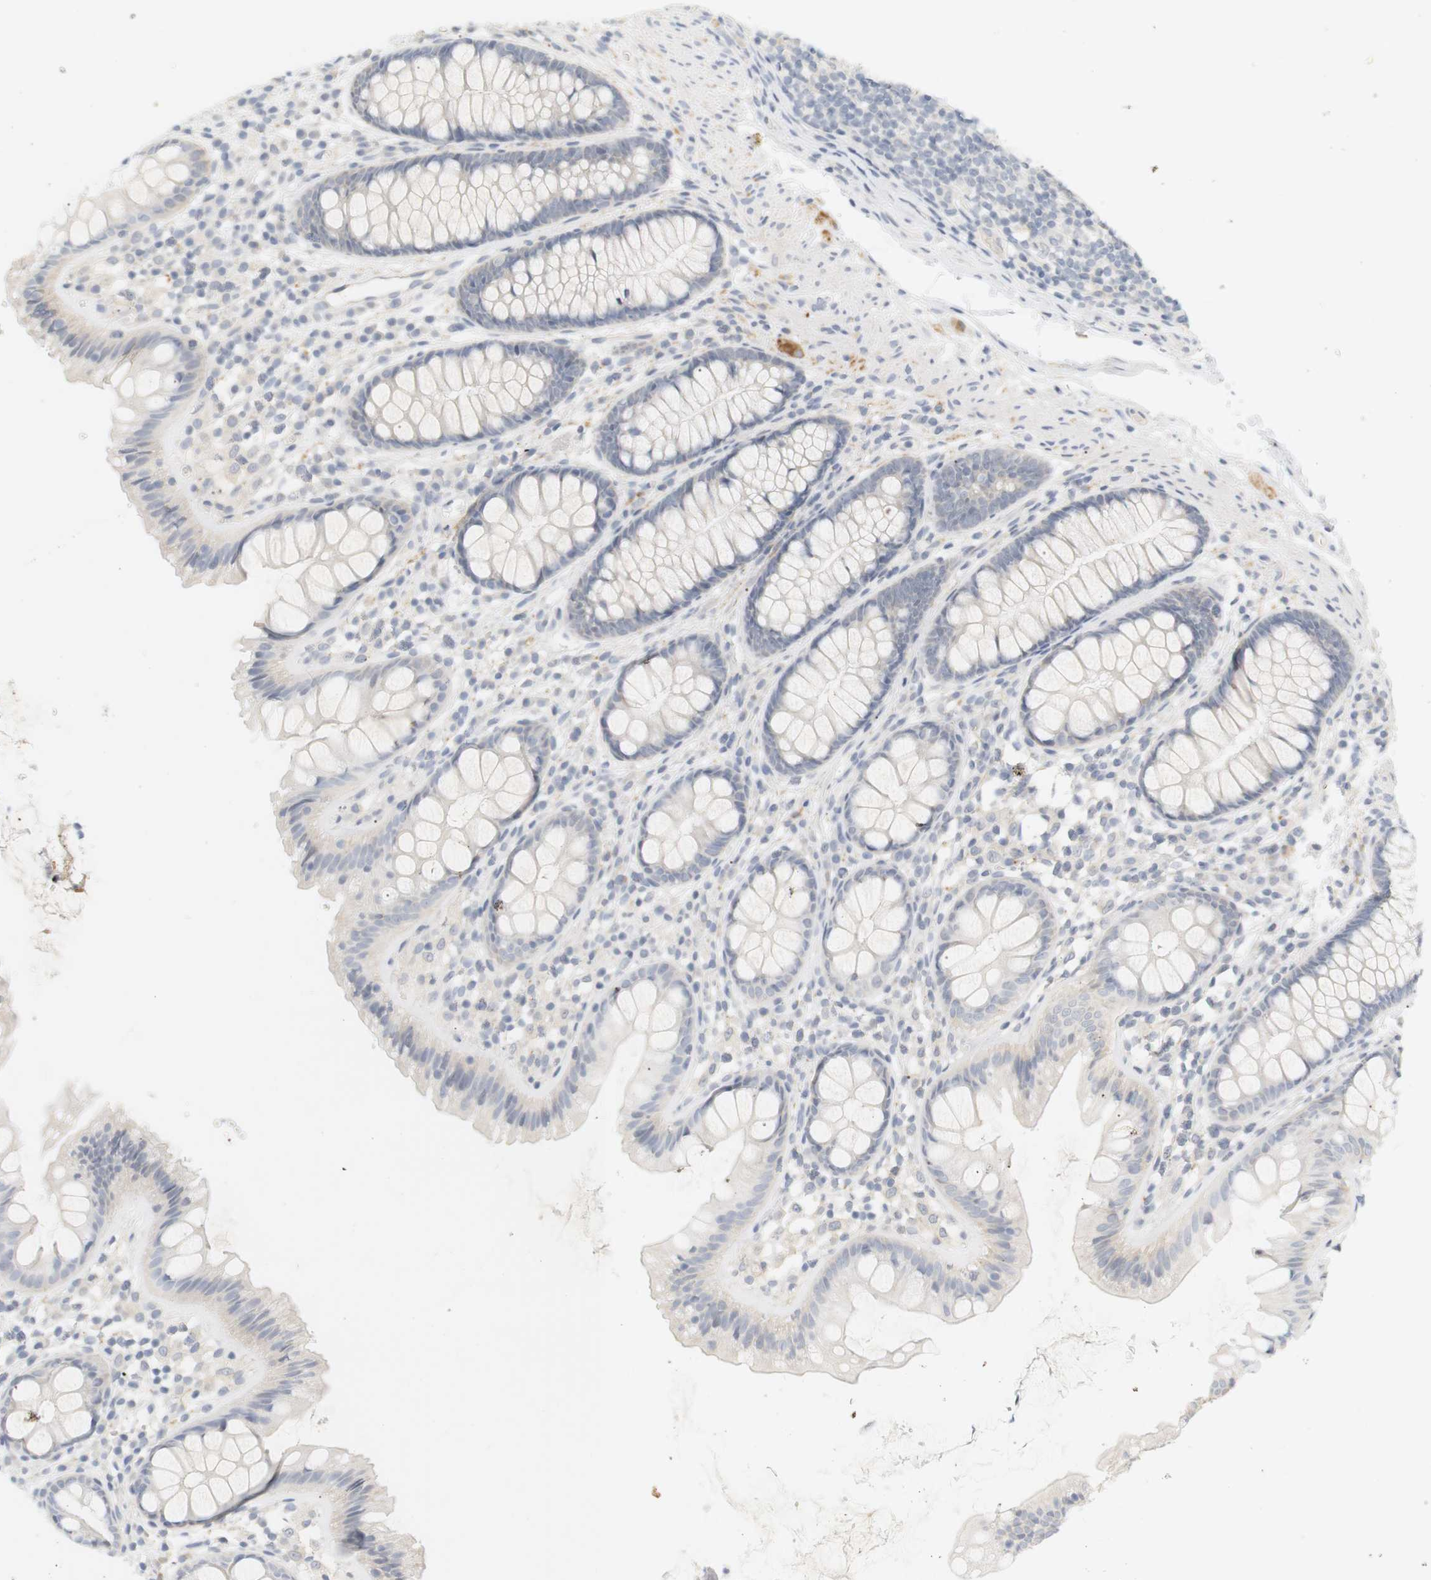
{"staining": {"intensity": "negative", "quantity": "none", "location": "none"}, "tissue": "colon", "cell_type": "Endothelial cells", "image_type": "normal", "snomed": [{"axis": "morphology", "description": "Normal tissue, NOS"}, {"axis": "topography", "description": "Colon"}], "caption": "An immunohistochemistry (IHC) photomicrograph of benign colon is shown. There is no staining in endothelial cells of colon. Brightfield microscopy of immunohistochemistry stained with DAB (brown) and hematoxylin (blue), captured at high magnification.", "gene": "RTN3", "patient": {"sex": "female", "age": 56}}